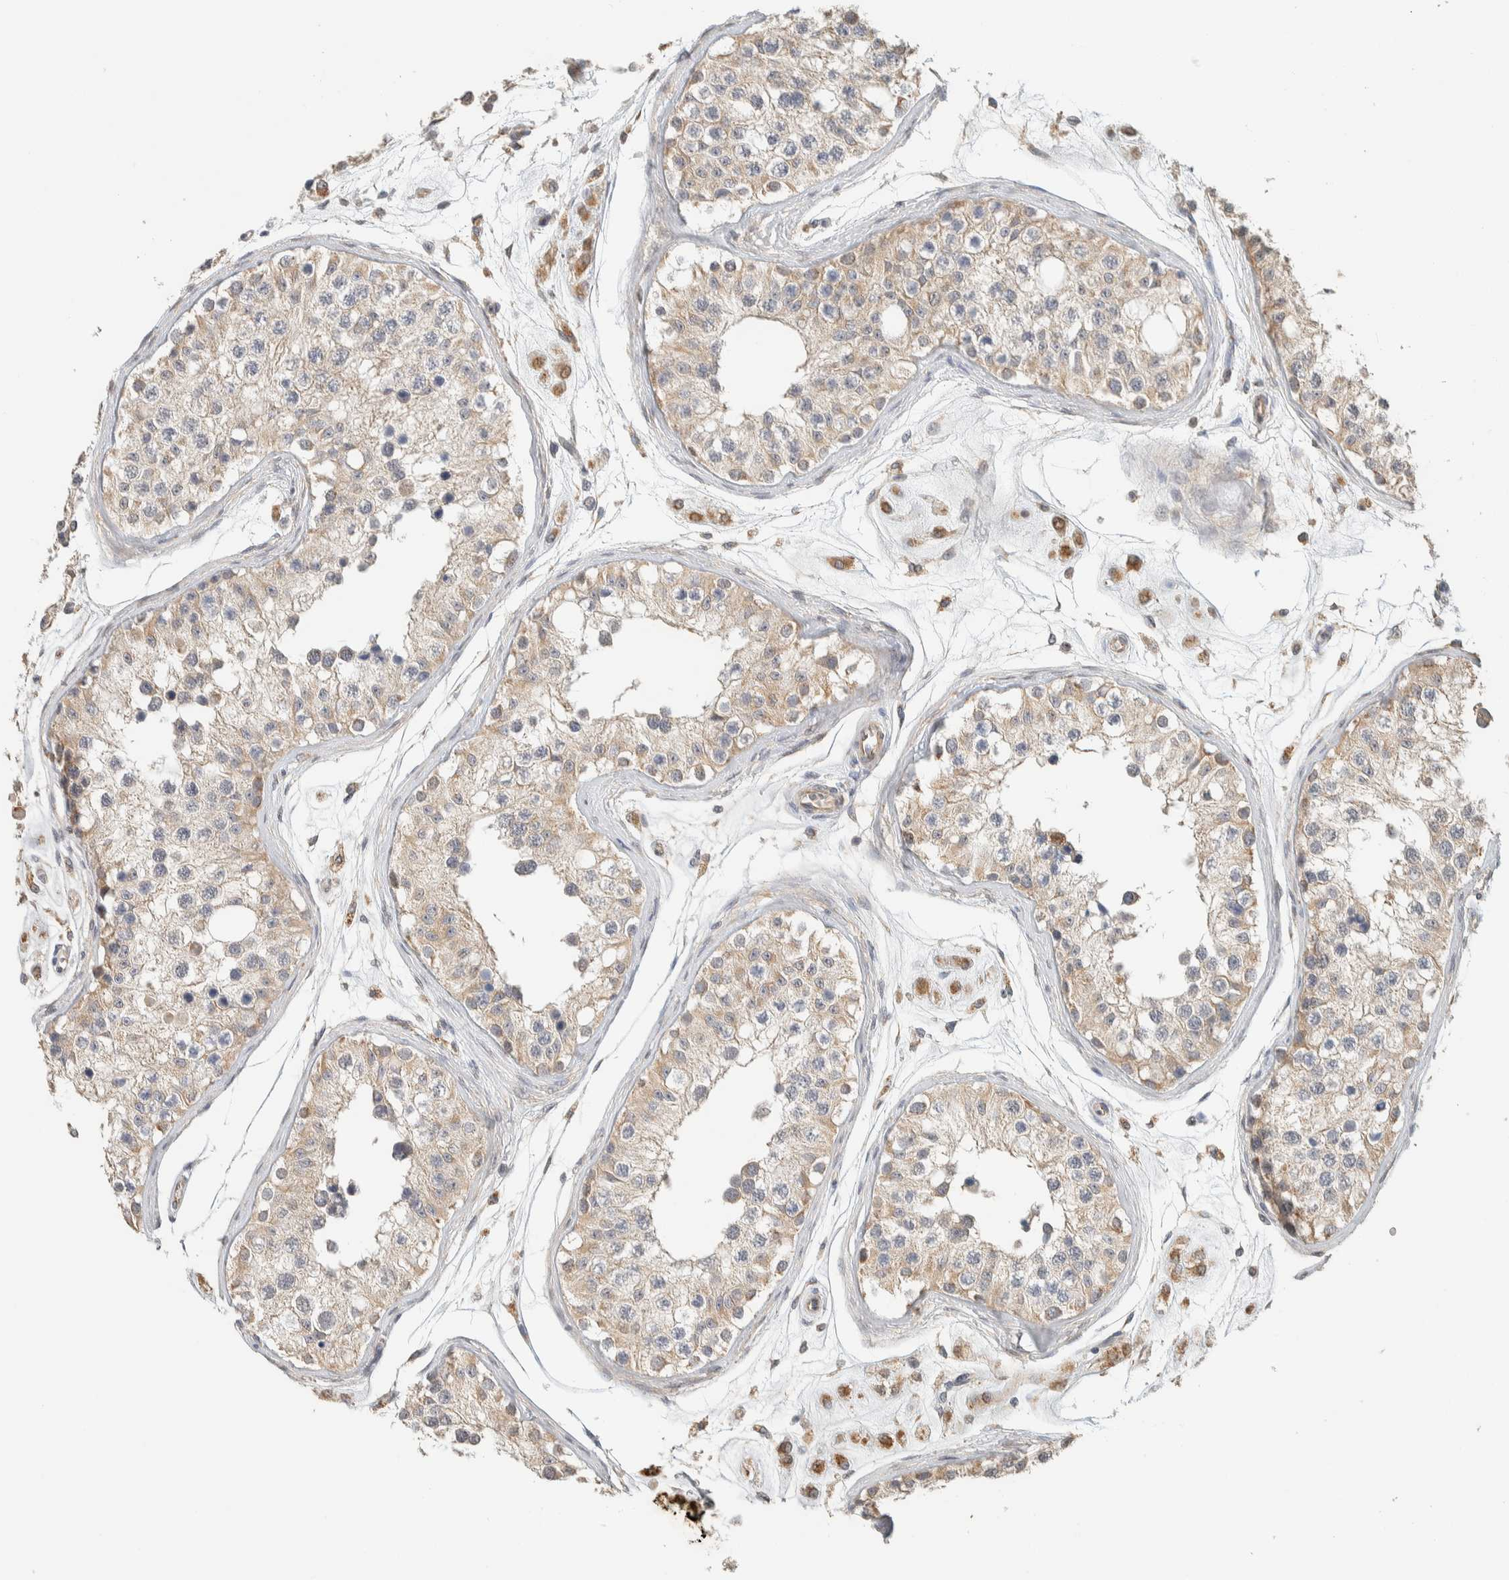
{"staining": {"intensity": "moderate", "quantity": "25%-75%", "location": "cytoplasmic/membranous"}, "tissue": "testis", "cell_type": "Cells in seminiferous ducts", "image_type": "normal", "snomed": [{"axis": "morphology", "description": "Normal tissue, NOS"}, {"axis": "morphology", "description": "Adenocarcinoma, metastatic, NOS"}, {"axis": "topography", "description": "Testis"}], "caption": "Testis was stained to show a protein in brown. There is medium levels of moderate cytoplasmic/membranous staining in about 25%-75% of cells in seminiferous ducts. (DAB (3,3'-diaminobenzidine) = brown stain, brightfield microscopy at high magnification).", "gene": "PDE7B", "patient": {"sex": "male", "age": 26}}